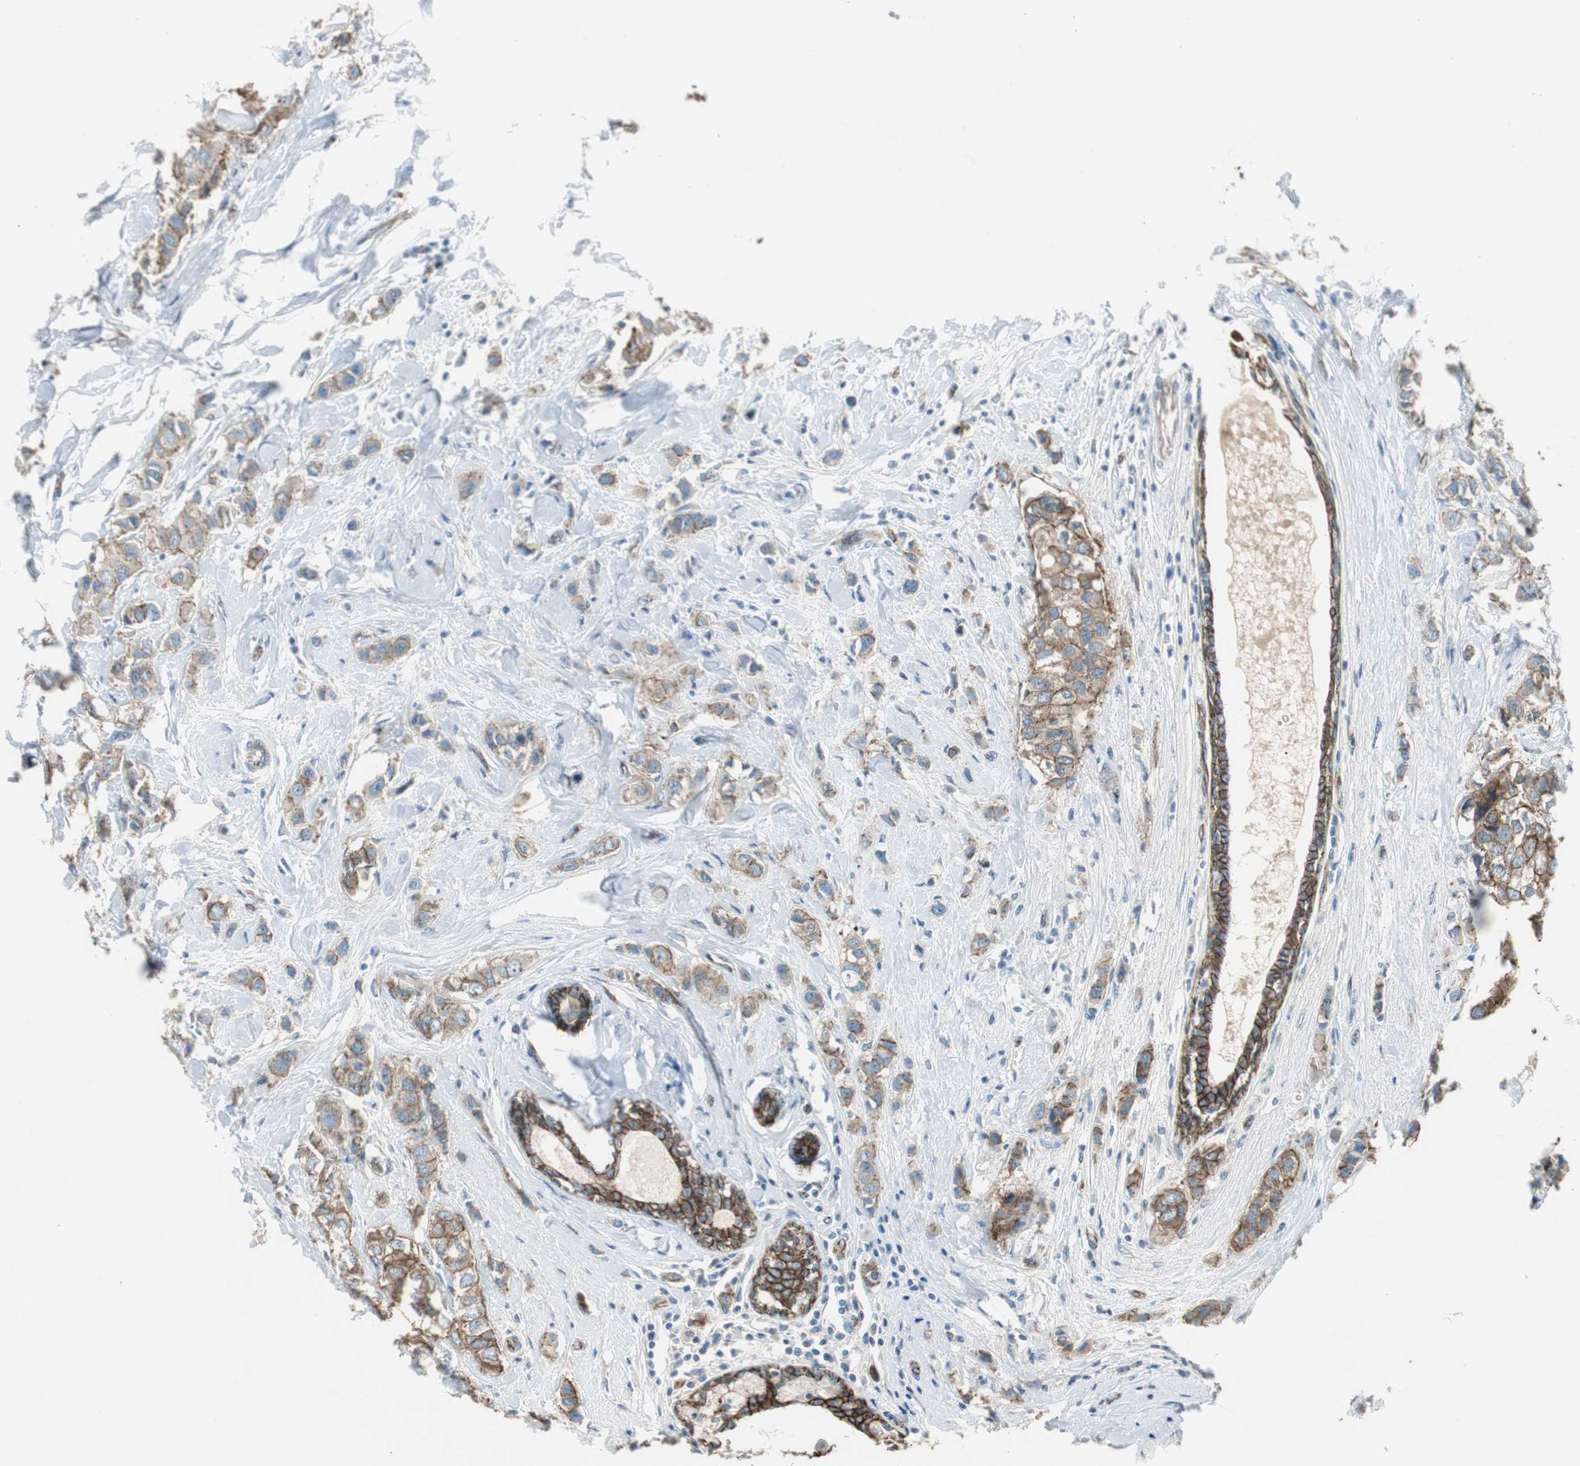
{"staining": {"intensity": "moderate", "quantity": ">75%", "location": "cytoplasmic/membranous"}, "tissue": "breast cancer", "cell_type": "Tumor cells", "image_type": "cancer", "snomed": [{"axis": "morphology", "description": "Duct carcinoma"}, {"axis": "topography", "description": "Breast"}], "caption": "A brown stain shows moderate cytoplasmic/membranous positivity of a protein in breast intraductal carcinoma tumor cells.", "gene": "STXBP4", "patient": {"sex": "female", "age": 50}}